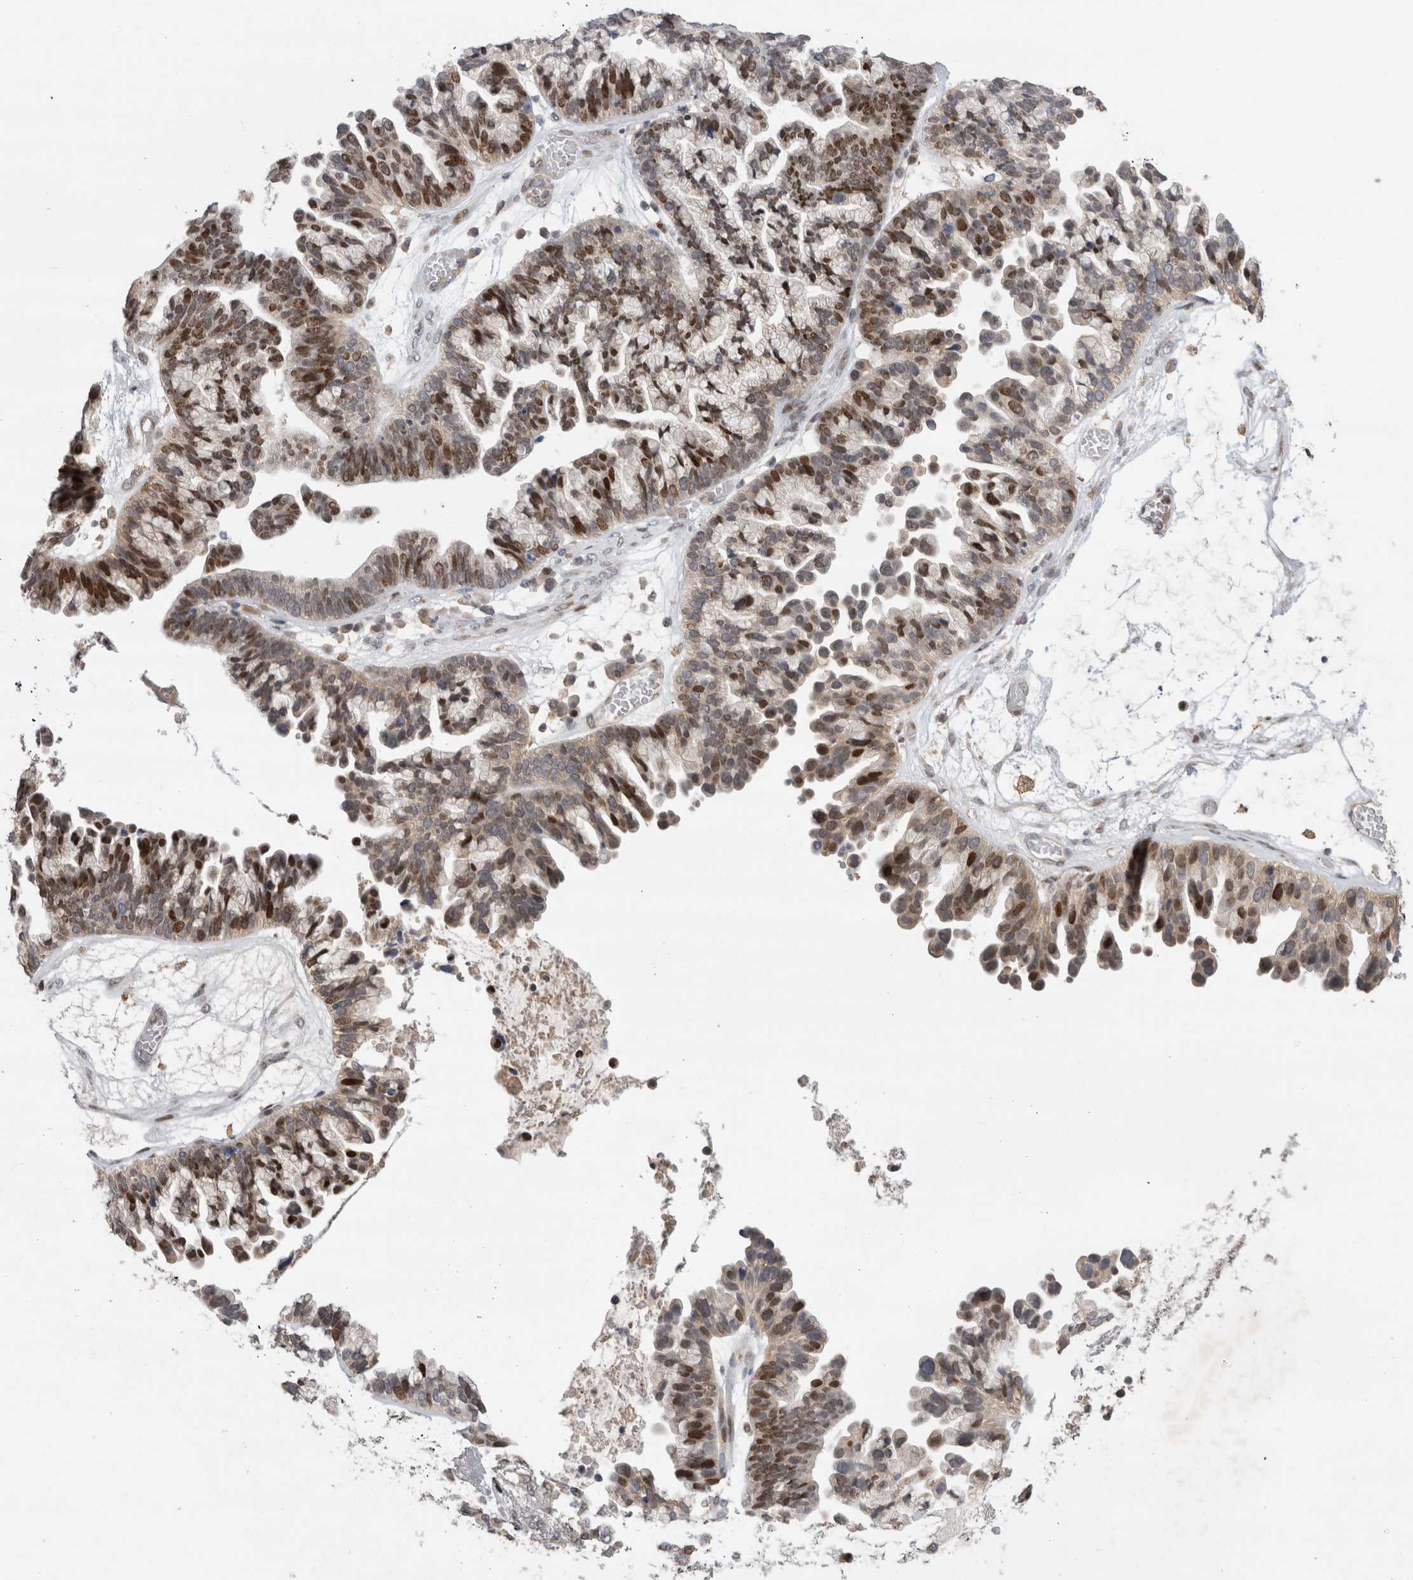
{"staining": {"intensity": "moderate", "quantity": ">75%", "location": "nuclear"}, "tissue": "ovarian cancer", "cell_type": "Tumor cells", "image_type": "cancer", "snomed": [{"axis": "morphology", "description": "Cystadenocarcinoma, serous, NOS"}, {"axis": "topography", "description": "Ovary"}], "caption": "Ovarian serous cystadenocarcinoma was stained to show a protein in brown. There is medium levels of moderate nuclear expression in approximately >75% of tumor cells.", "gene": "C8orf58", "patient": {"sex": "female", "age": 56}}